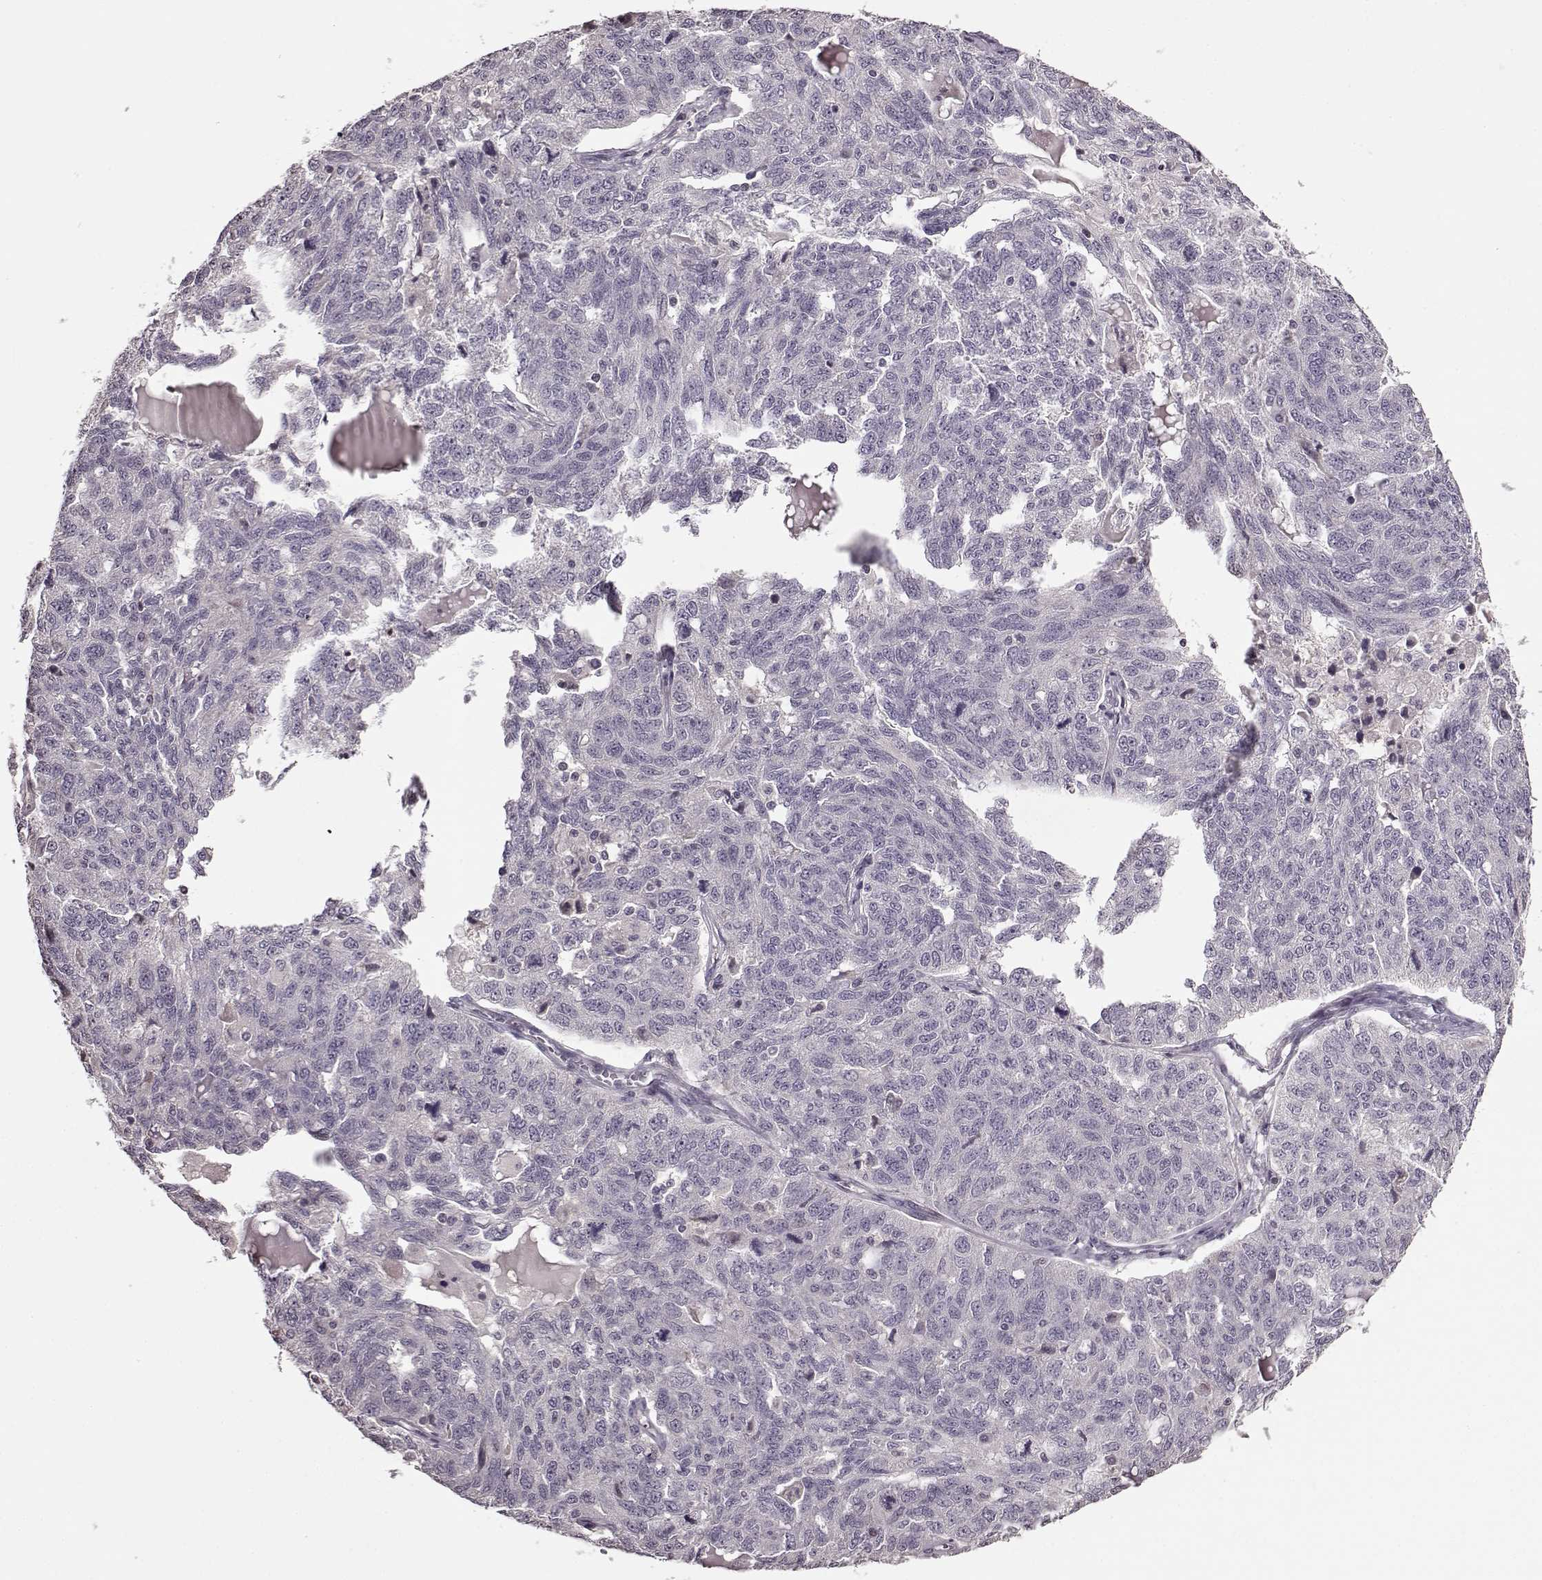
{"staining": {"intensity": "negative", "quantity": "none", "location": "none"}, "tissue": "ovarian cancer", "cell_type": "Tumor cells", "image_type": "cancer", "snomed": [{"axis": "morphology", "description": "Cystadenocarcinoma, serous, NOS"}, {"axis": "topography", "description": "Ovary"}], "caption": "Immunohistochemistry (IHC) of human serous cystadenocarcinoma (ovarian) displays no expression in tumor cells.", "gene": "FSHB", "patient": {"sex": "female", "age": 71}}